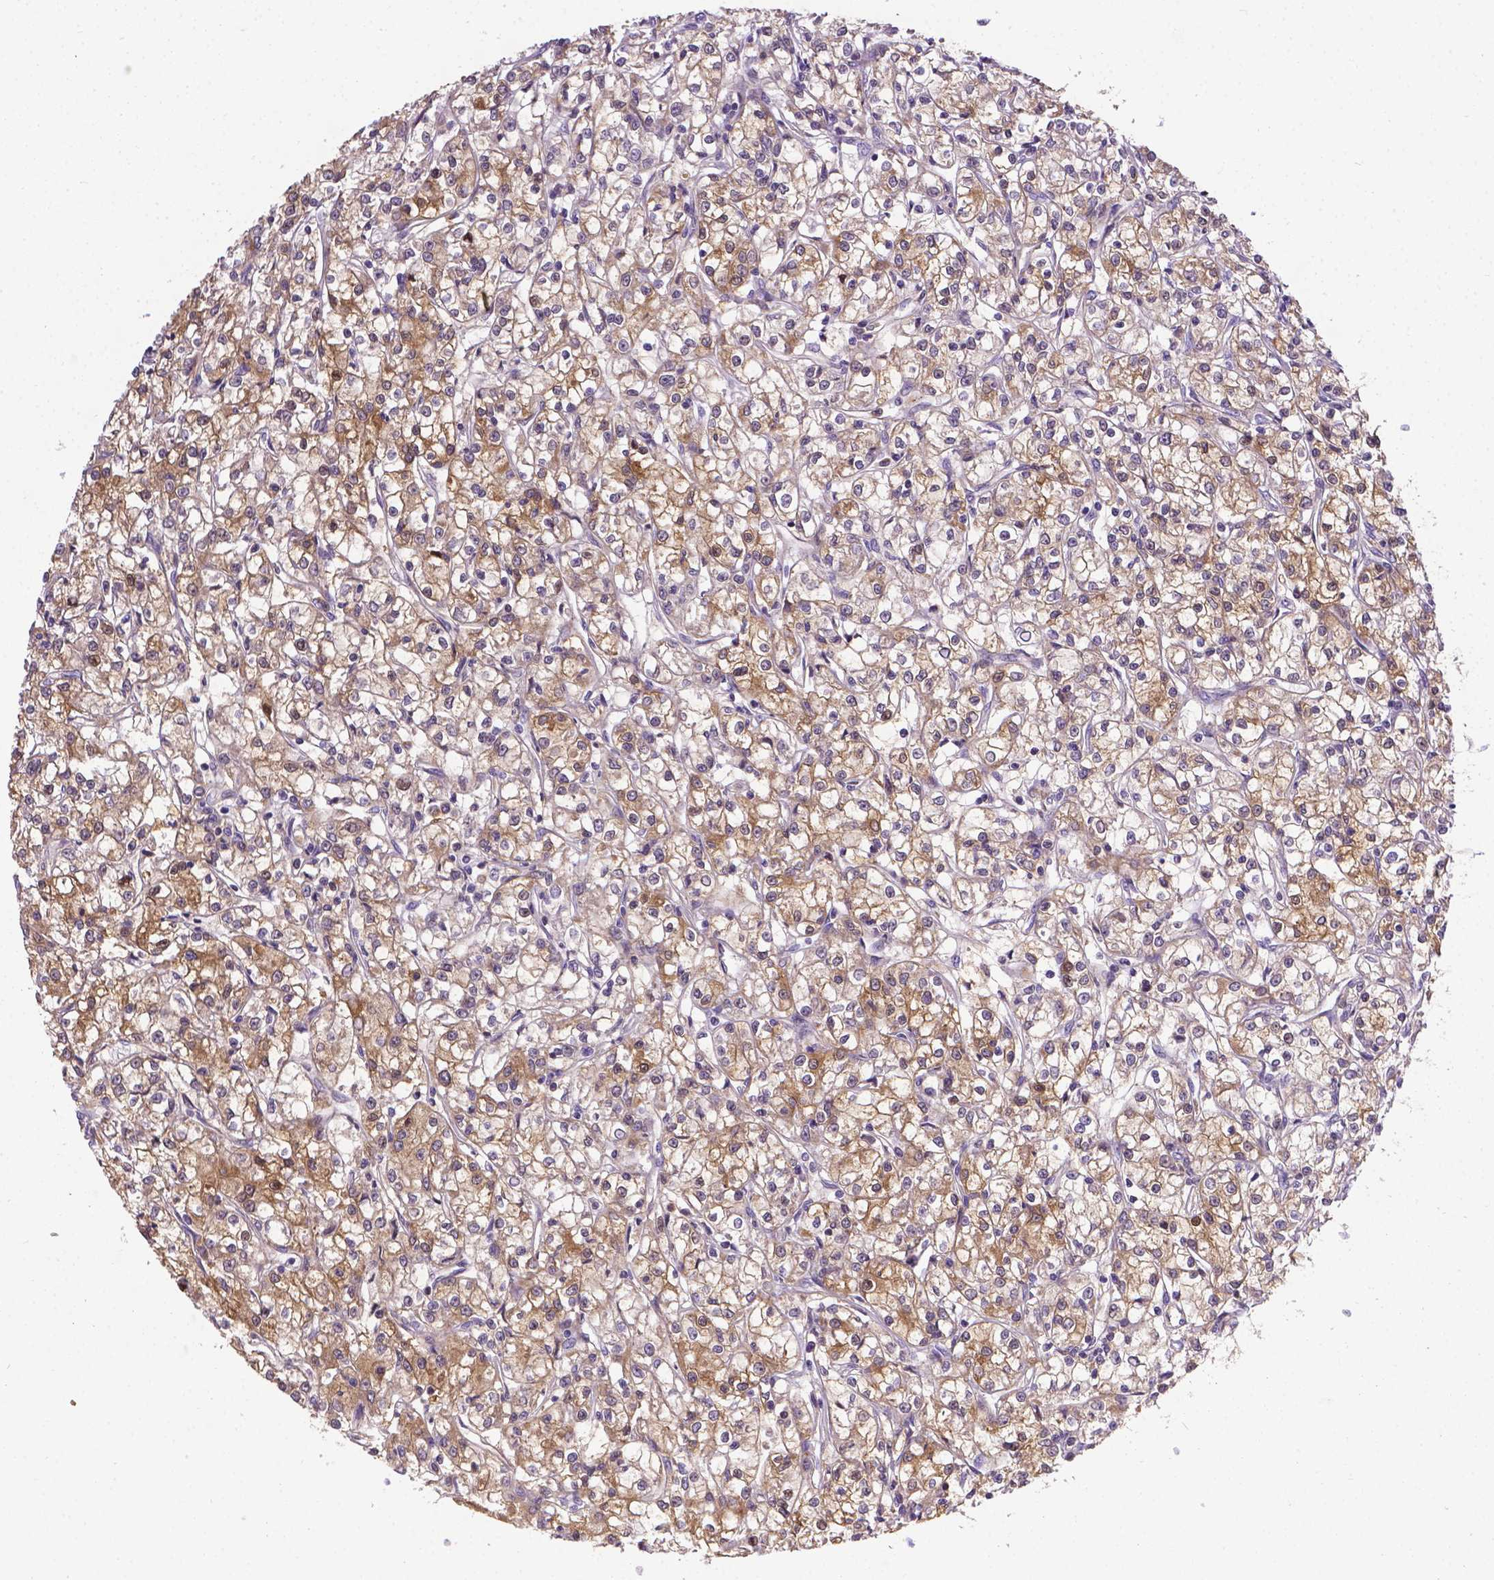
{"staining": {"intensity": "moderate", "quantity": "<25%", "location": "cytoplasmic/membranous"}, "tissue": "renal cancer", "cell_type": "Tumor cells", "image_type": "cancer", "snomed": [{"axis": "morphology", "description": "Adenocarcinoma, NOS"}, {"axis": "topography", "description": "Kidney"}], "caption": "IHC histopathology image of human adenocarcinoma (renal) stained for a protein (brown), which reveals low levels of moderate cytoplasmic/membranous staining in approximately <25% of tumor cells.", "gene": "TM4SF18", "patient": {"sex": "female", "age": 59}}